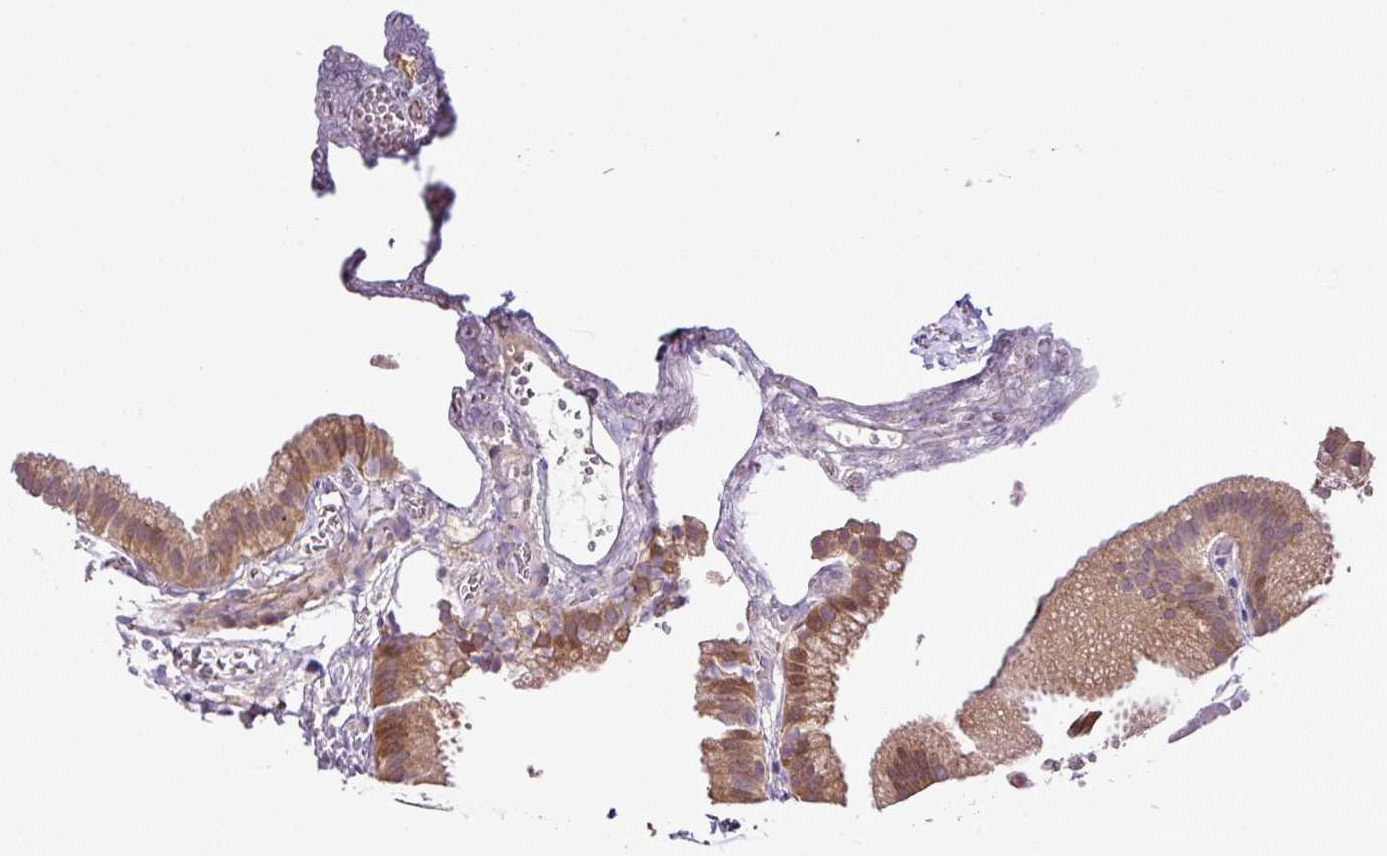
{"staining": {"intensity": "moderate", "quantity": ">75%", "location": "cytoplasmic/membranous"}, "tissue": "gallbladder", "cell_type": "Glandular cells", "image_type": "normal", "snomed": [{"axis": "morphology", "description": "Normal tissue, NOS"}, {"axis": "topography", "description": "Gallbladder"}], "caption": "The histopathology image exhibits staining of benign gallbladder, revealing moderate cytoplasmic/membranous protein expression (brown color) within glandular cells.", "gene": "DLGAP4", "patient": {"sex": "female", "age": 63}}